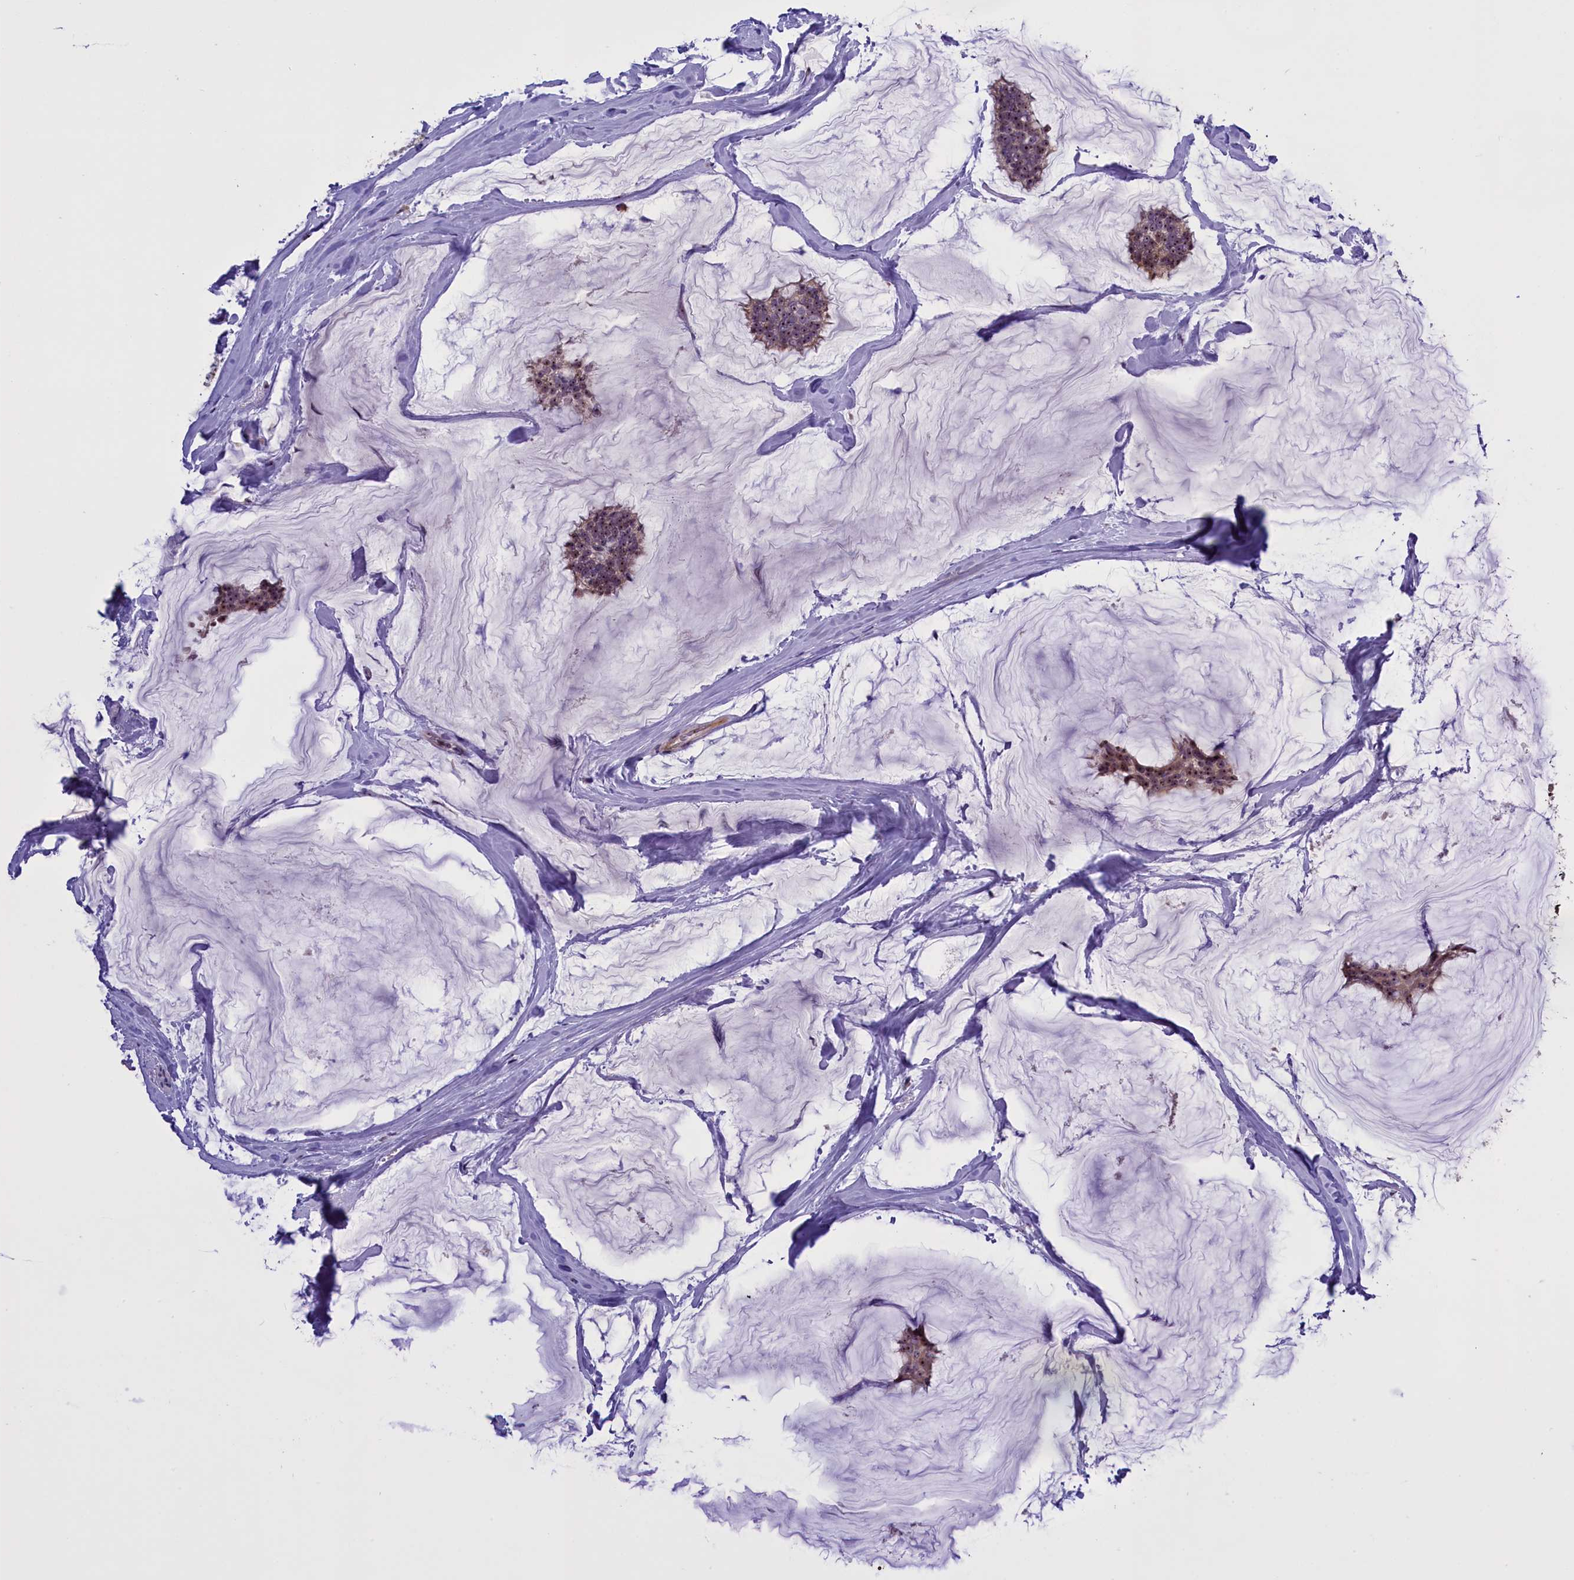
{"staining": {"intensity": "moderate", "quantity": ">75%", "location": "nuclear"}, "tissue": "breast cancer", "cell_type": "Tumor cells", "image_type": "cancer", "snomed": [{"axis": "morphology", "description": "Duct carcinoma"}, {"axis": "topography", "description": "Breast"}], "caption": "Moderate nuclear protein staining is present in approximately >75% of tumor cells in breast infiltrating ductal carcinoma.", "gene": "TBL3", "patient": {"sex": "female", "age": 93}}